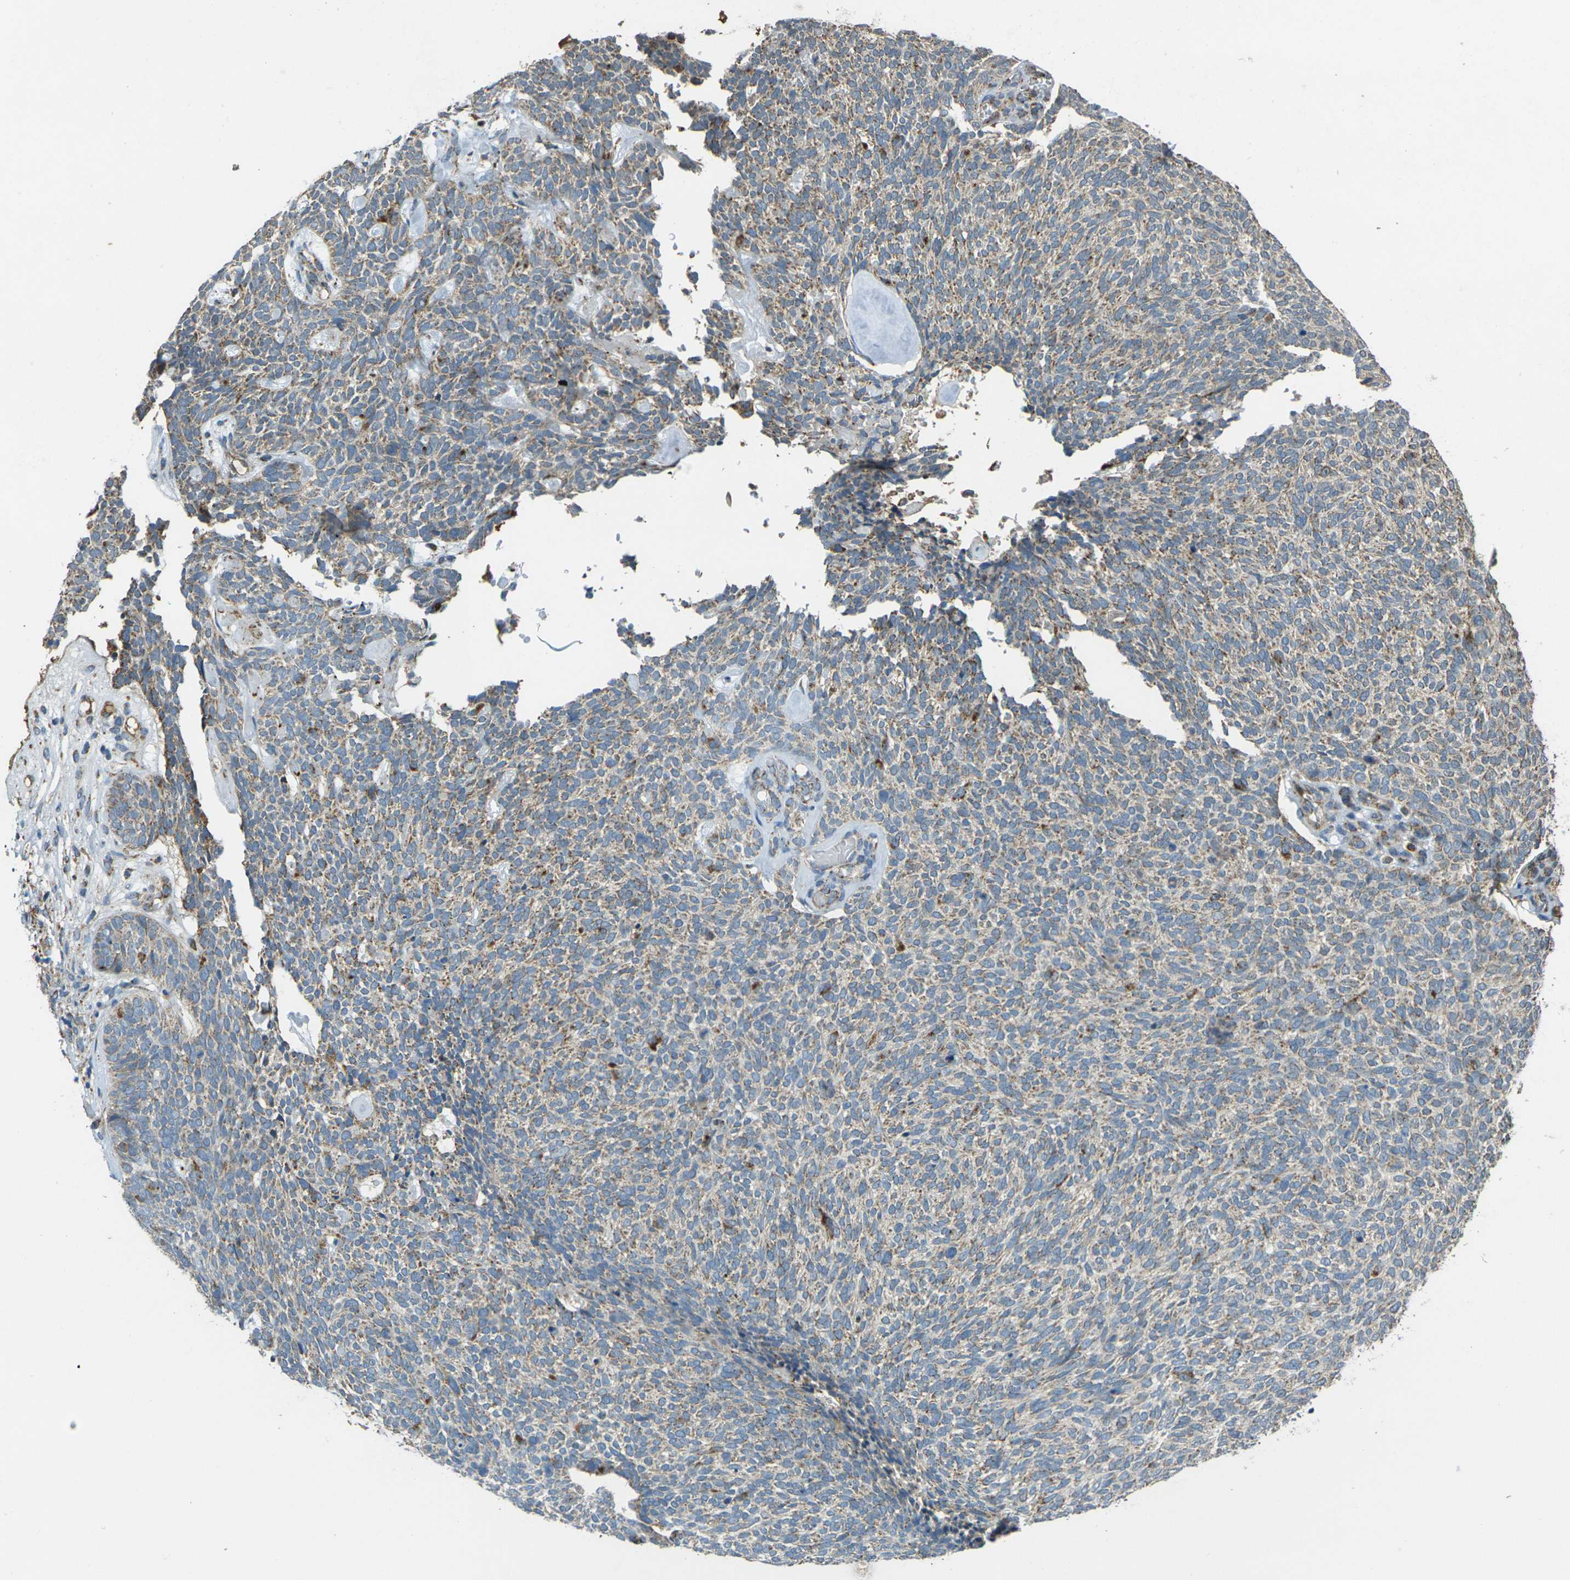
{"staining": {"intensity": "weak", "quantity": ">75%", "location": "cytoplasmic/membranous"}, "tissue": "skin cancer", "cell_type": "Tumor cells", "image_type": "cancer", "snomed": [{"axis": "morphology", "description": "Basal cell carcinoma"}, {"axis": "topography", "description": "Skin"}], "caption": "A micrograph of human basal cell carcinoma (skin) stained for a protein exhibits weak cytoplasmic/membranous brown staining in tumor cells.", "gene": "IGF1R", "patient": {"sex": "female", "age": 84}}